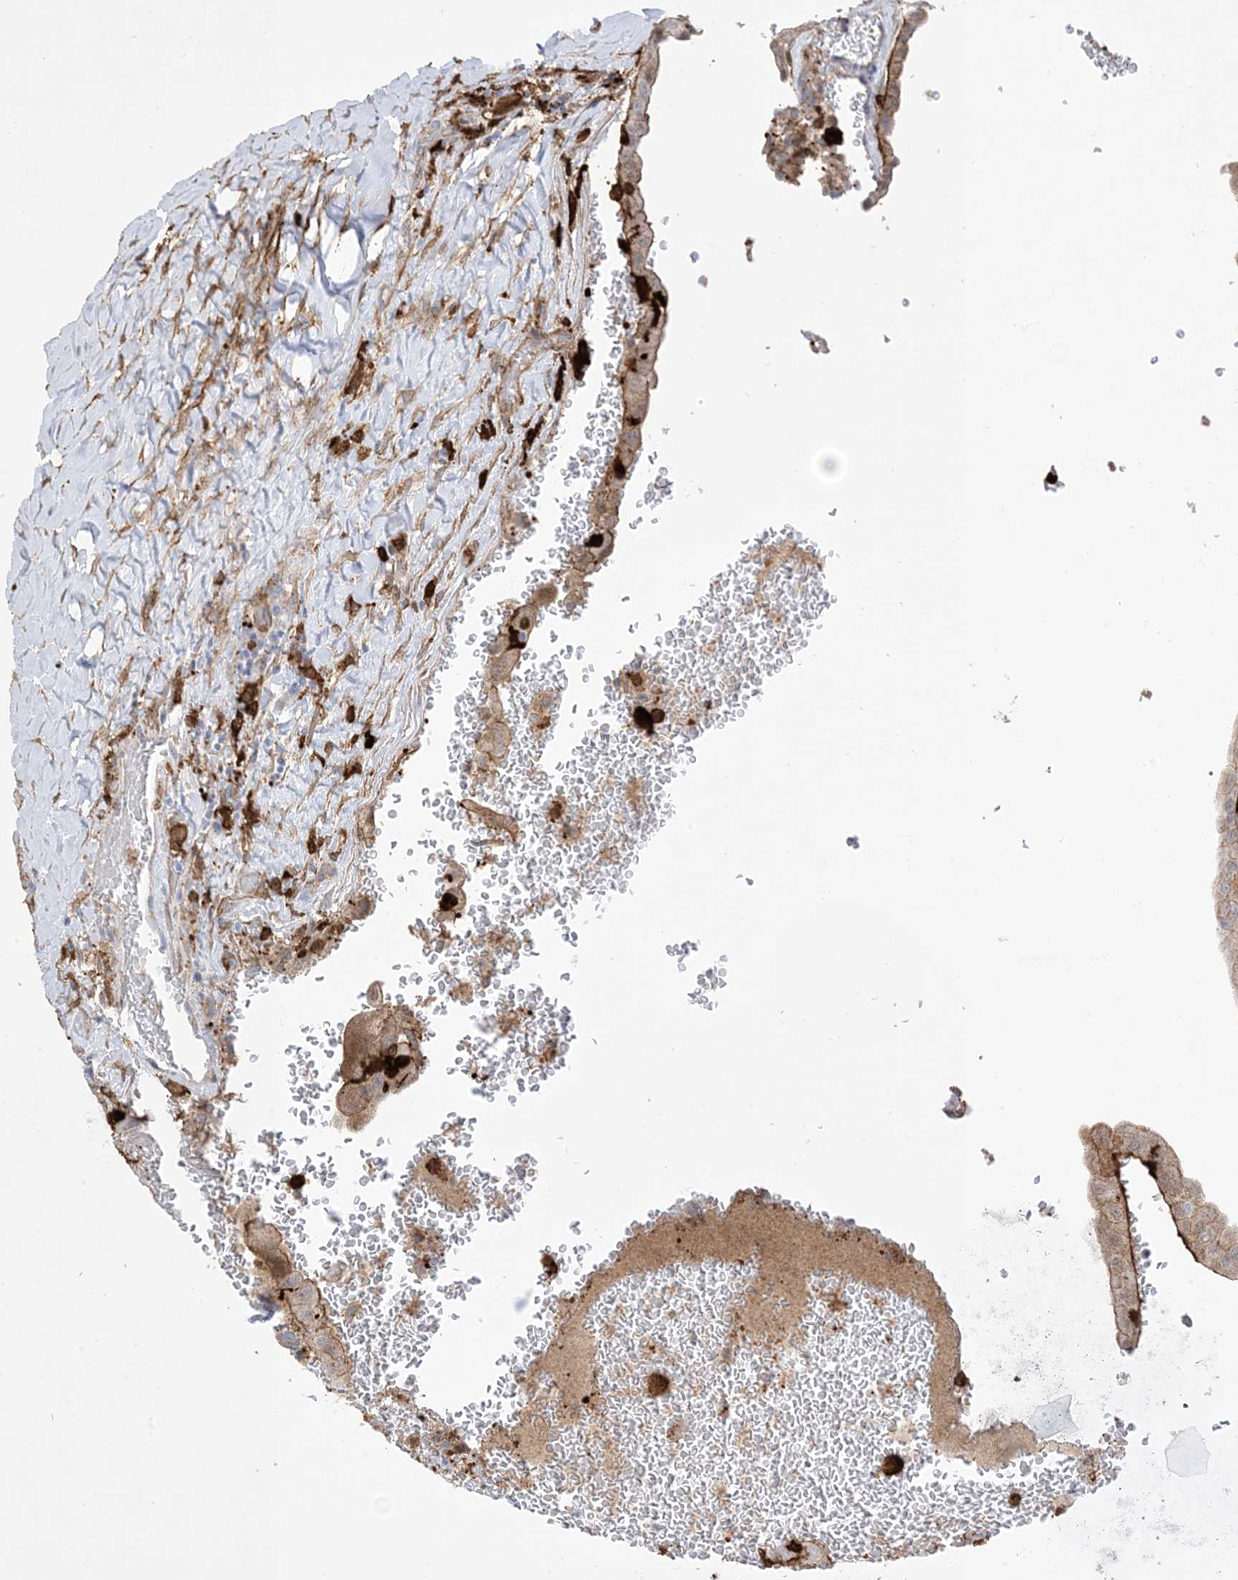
{"staining": {"intensity": "weak", "quantity": ">75%", "location": "cytoplasmic/membranous"}, "tissue": "thyroid cancer", "cell_type": "Tumor cells", "image_type": "cancer", "snomed": [{"axis": "morphology", "description": "Papillary adenocarcinoma, NOS"}, {"axis": "topography", "description": "Thyroid gland"}], "caption": "About >75% of tumor cells in thyroid cancer reveal weak cytoplasmic/membranous protein staining as visualized by brown immunohistochemical staining.", "gene": "GSN", "patient": {"sex": "male", "age": 77}}